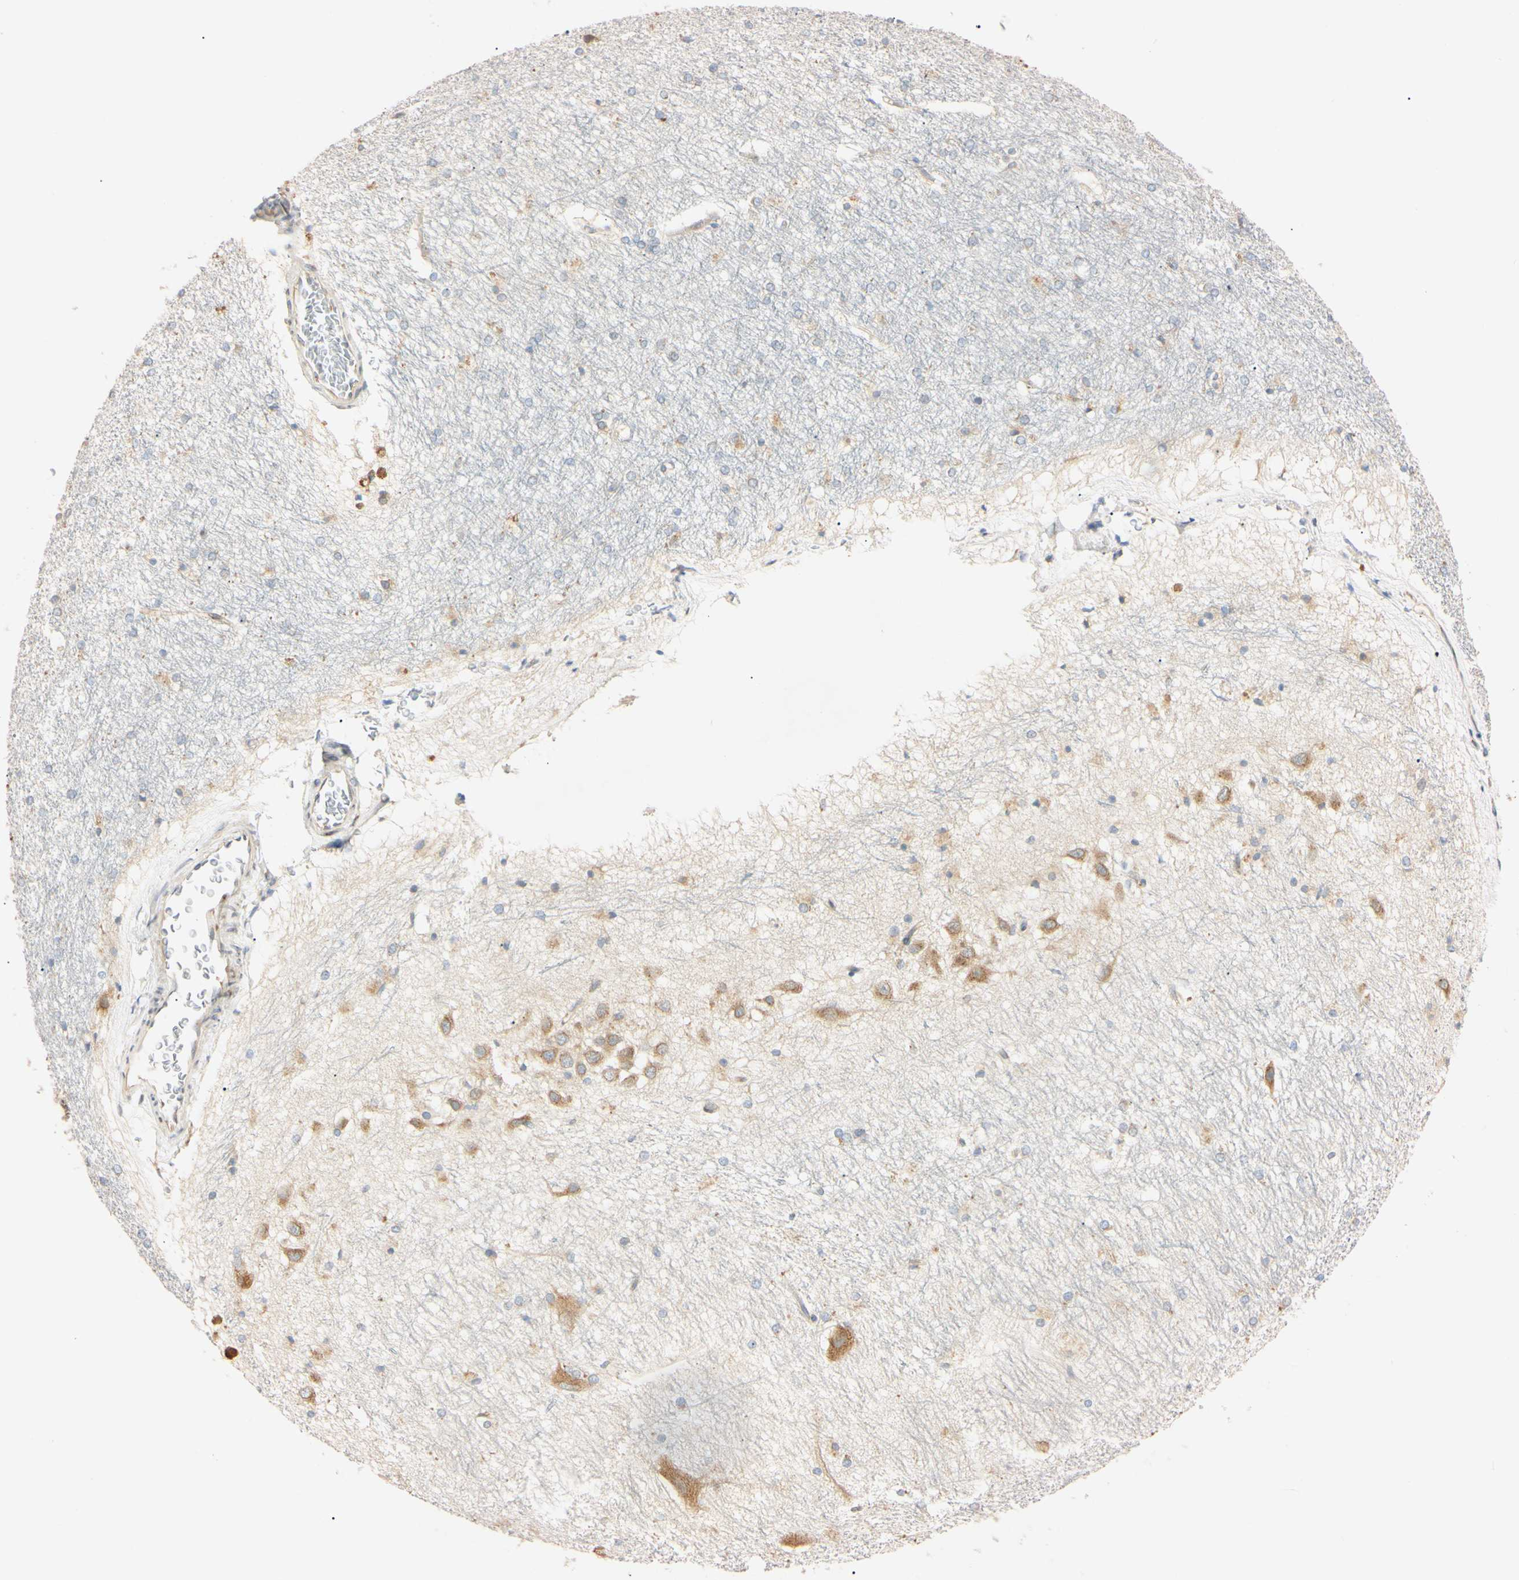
{"staining": {"intensity": "negative", "quantity": "none", "location": "none"}, "tissue": "hippocampus", "cell_type": "Glial cells", "image_type": "normal", "snomed": [{"axis": "morphology", "description": "Normal tissue, NOS"}, {"axis": "topography", "description": "Hippocampus"}], "caption": "Histopathology image shows no protein positivity in glial cells of benign hippocampus. Brightfield microscopy of IHC stained with DAB (3,3'-diaminobenzidine) (brown) and hematoxylin (blue), captured at high magnification.", "gene": "IER3IP1", "patient": {"sex": "female", "age": 19}}